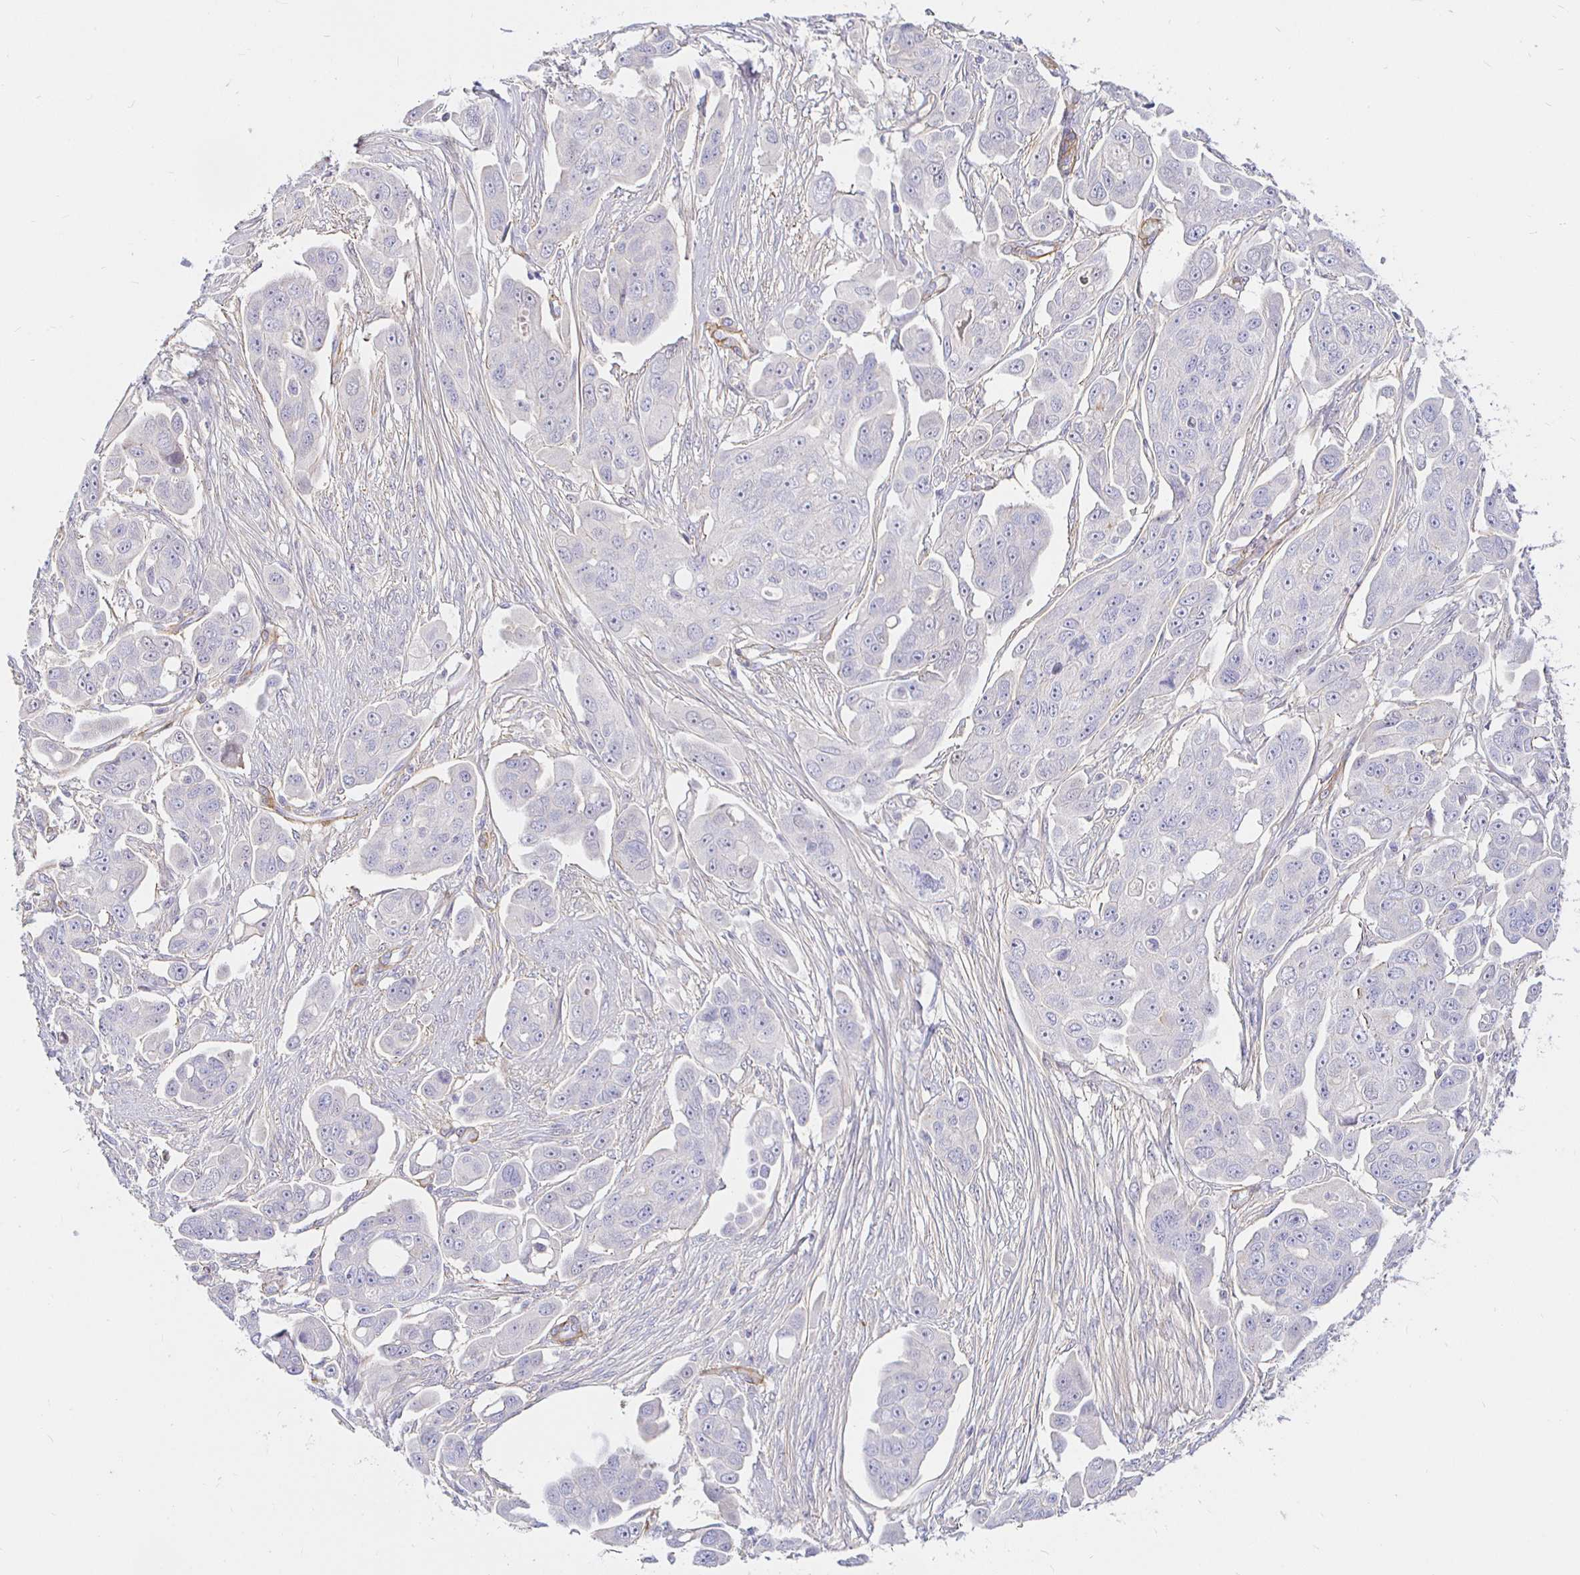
{"staining": {"intensity": "negative", "quantity": "none", "location": "none"}, "tissue": "ovarian cancer", "cell_type": "Tumor cells", "image_type": "cancer", "snomed": [{"axis": "morphology", "description": "Carcinoma, endometroid"}, {"axis": "topography", "description": "Ovary"}], "caption": "Immunohistochemical staining of ovarian endometroid carcinoma reveals no significant staining in tumor cells. Nuclei are stained in blue.", "gene": "PALM2AKAP2", "patient": {"sex": "female", "age": 70}}